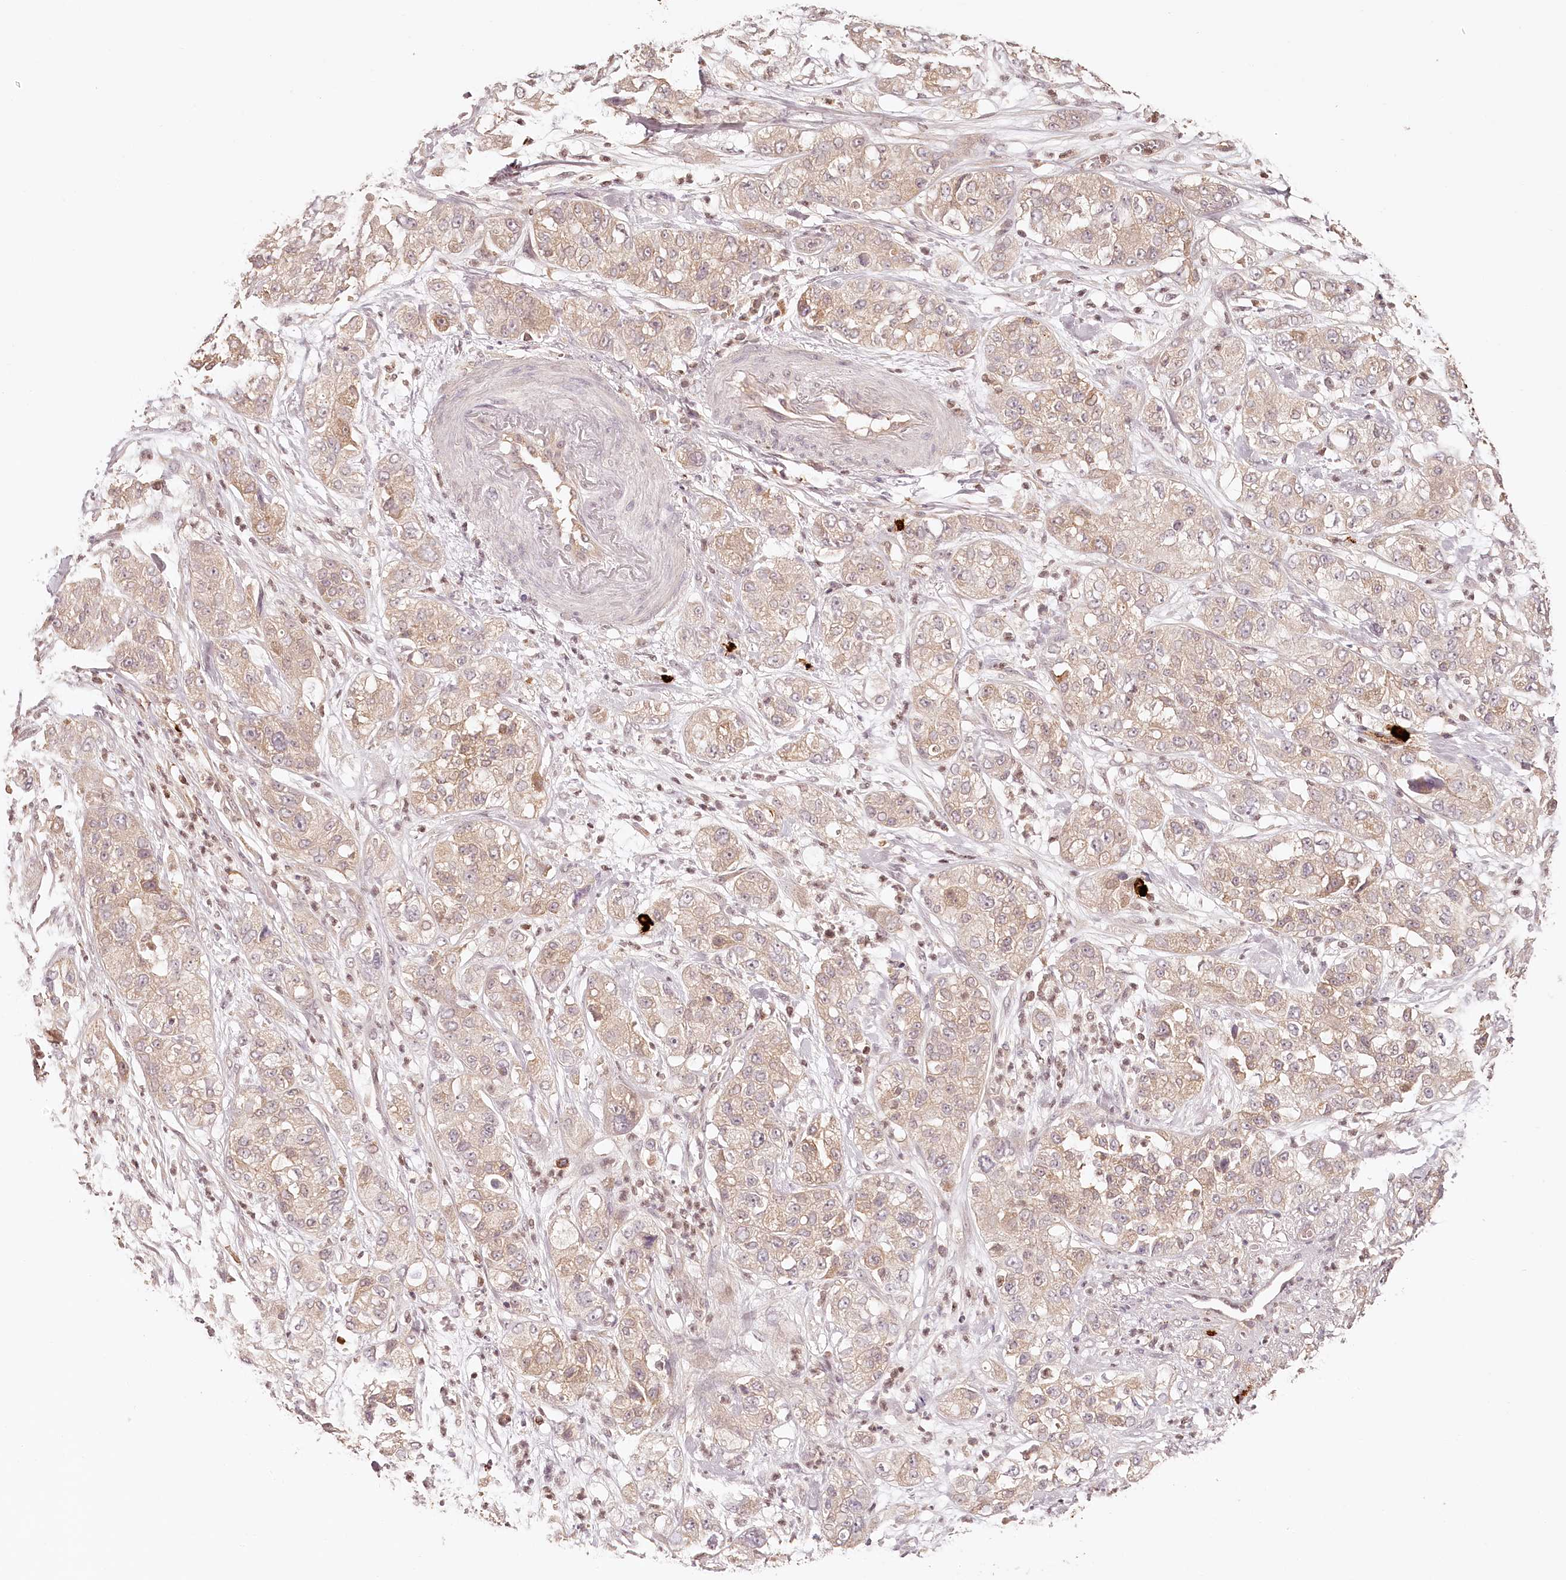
{"staining": {"intensity": "weak", "quantity": "<25%", "location": "cytoplasmic/membranous"}, "tissue": "pancreatic cancer", "cell_type": "Tumor cells", "image_type": "cancer", "snomed": [{"axis": "morphology", "description": "Adenocarcinoma, NOS"}, {"axis": "topography", "description": "Pancreas"}], "caption": "High power microscopy histopathology image of an immunohistochemistry (IHC) photomicrograph of pancreatic adenocarcinoma, revealing no significant expression in tumor cells. (DAB (3,3'-diaminobenzidine) immunohistochemistry (IHC) with hematoxylin counter stain).", "gene": "SYNGR1", "patient": {"sex": "female", "age": 78}}